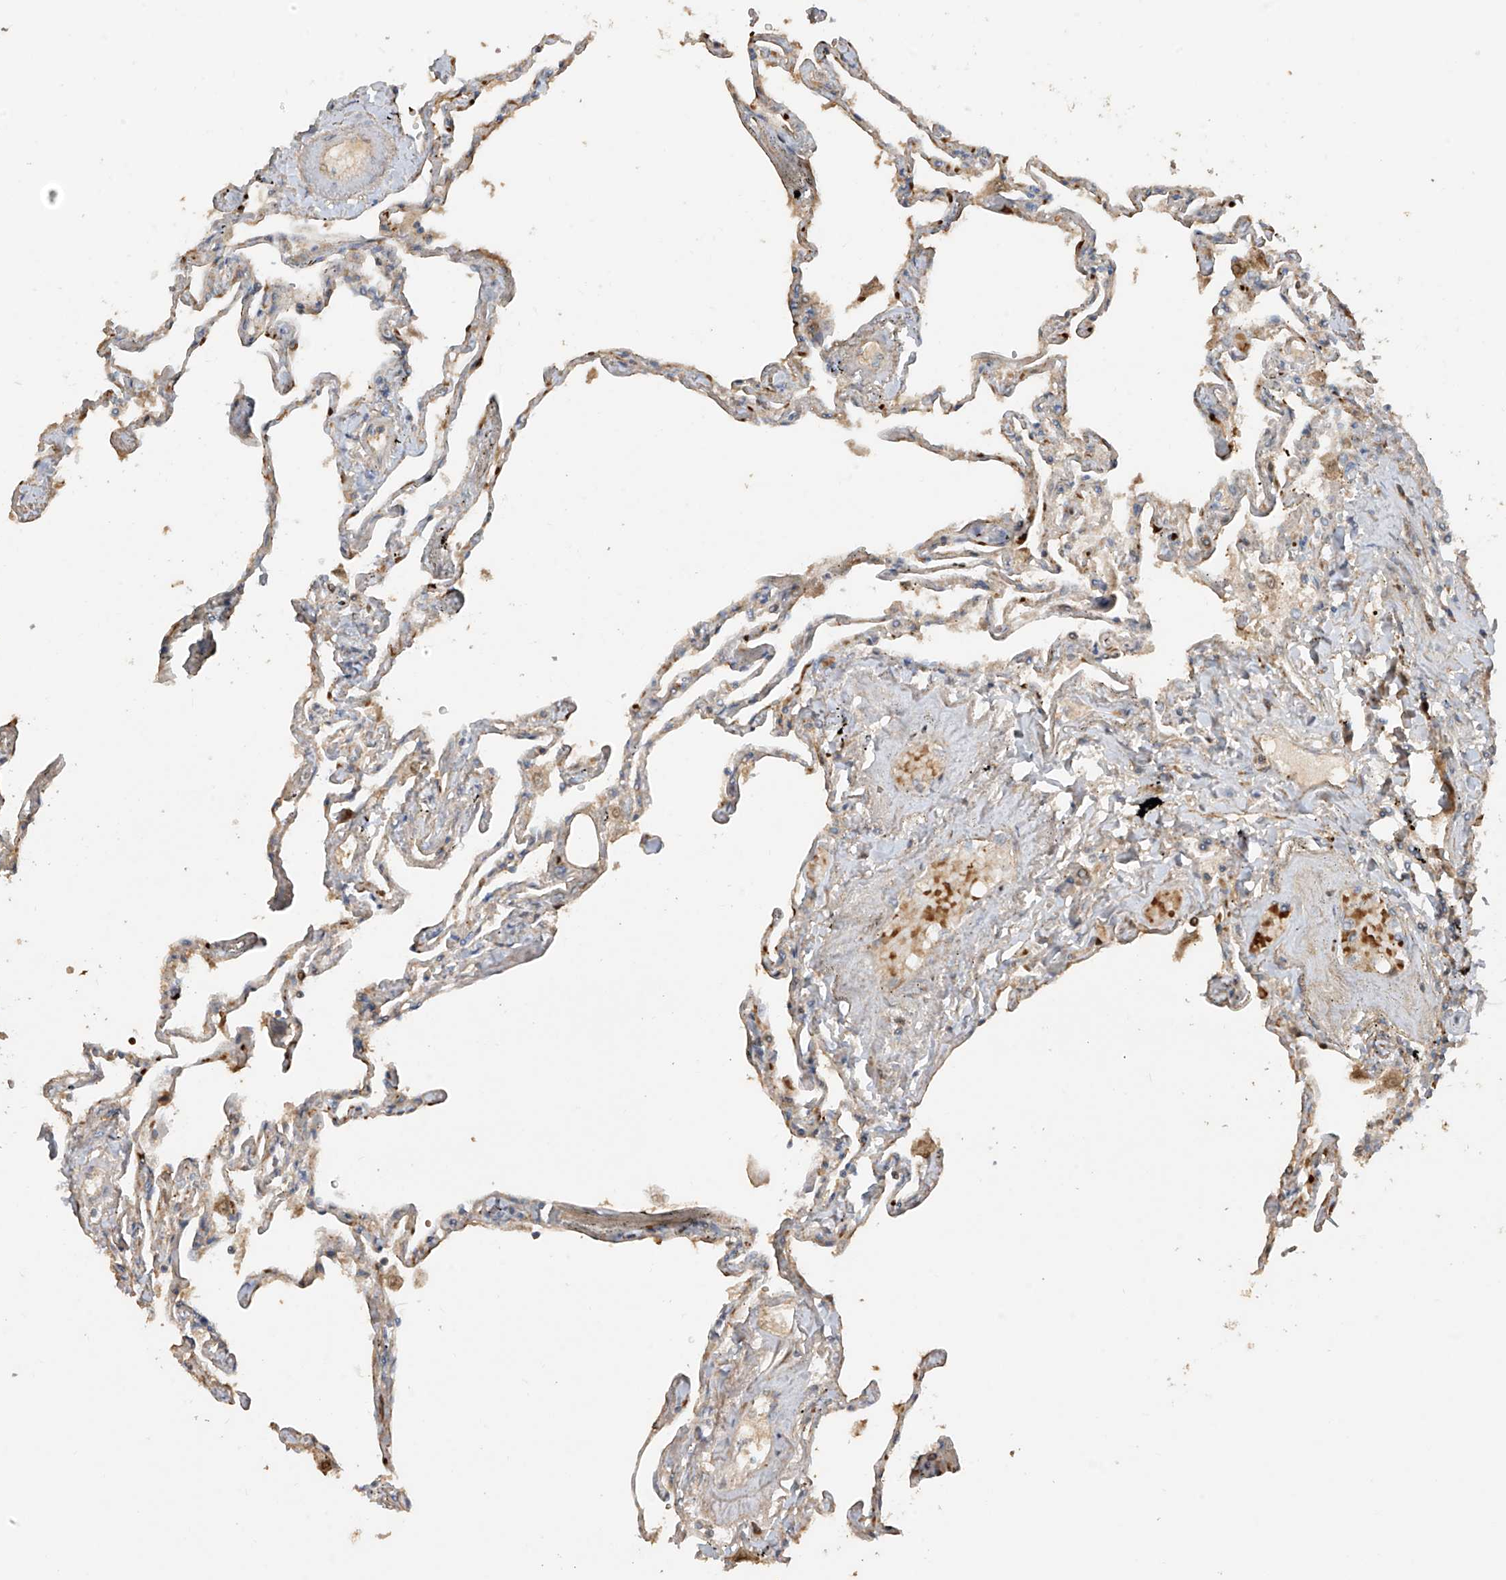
{"staining": {"intensity": "weak", "quantity": "<25%", "location": "cytoplasmic/membranous"}, "tissue": "lung", "cell_type": "Alveolar cells", "image_type": "normal", "snomed": [{"axis": "morphology", "description": "Normal tissue, NOS"}, {"axis": "topography", "description": "Lung"}], "caption": "DAB immunohistochemical staining of normal human lung demonstrates no significant positivity in alveolar cells. (DAB immunohistochemistry with hematoxylin counter stain).", "gene": "ABTB1", "patient": {"sex": "female", "age": 67}}